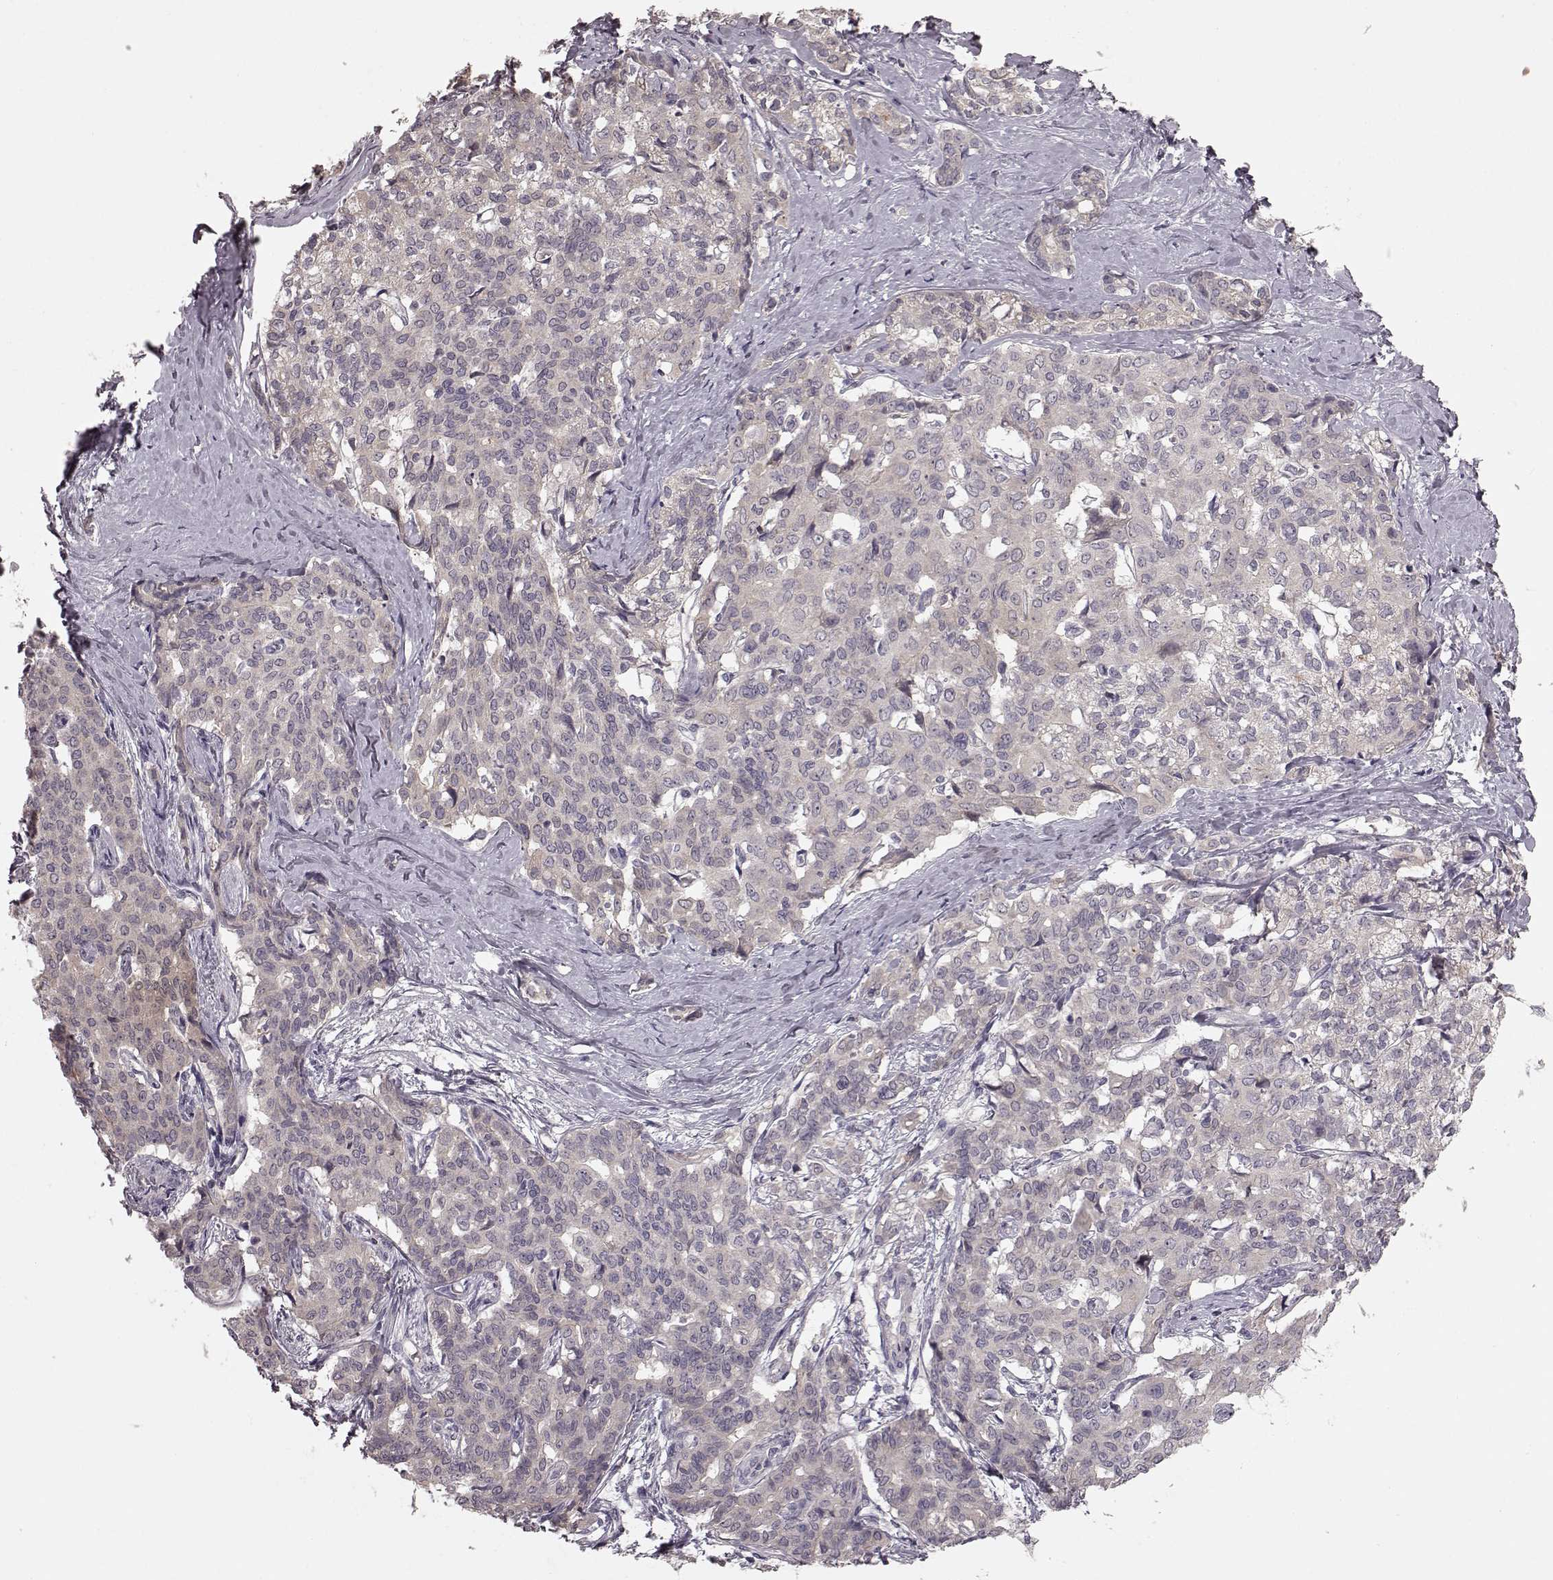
{"staining": {"intensity": "negative", "quantity": "none", "location": "none"}, "tissue": "liver cancer", "cell_type": "Tumor cells", "image_type": "cancer", "snomed": [{"axis": "morphology", "description": "Cholangiocarcinoma"}, {"axis": "topography", "description": "Liver"}], "caption": "Immunohistochemistry micrograph of liver cancer (cholangiocarcinoma) stained for a protein (brown), which demonstrates no positivity in tumor cells.", "gene": "SLC22A18", "patient": {"sex": "female", "age": 47}}